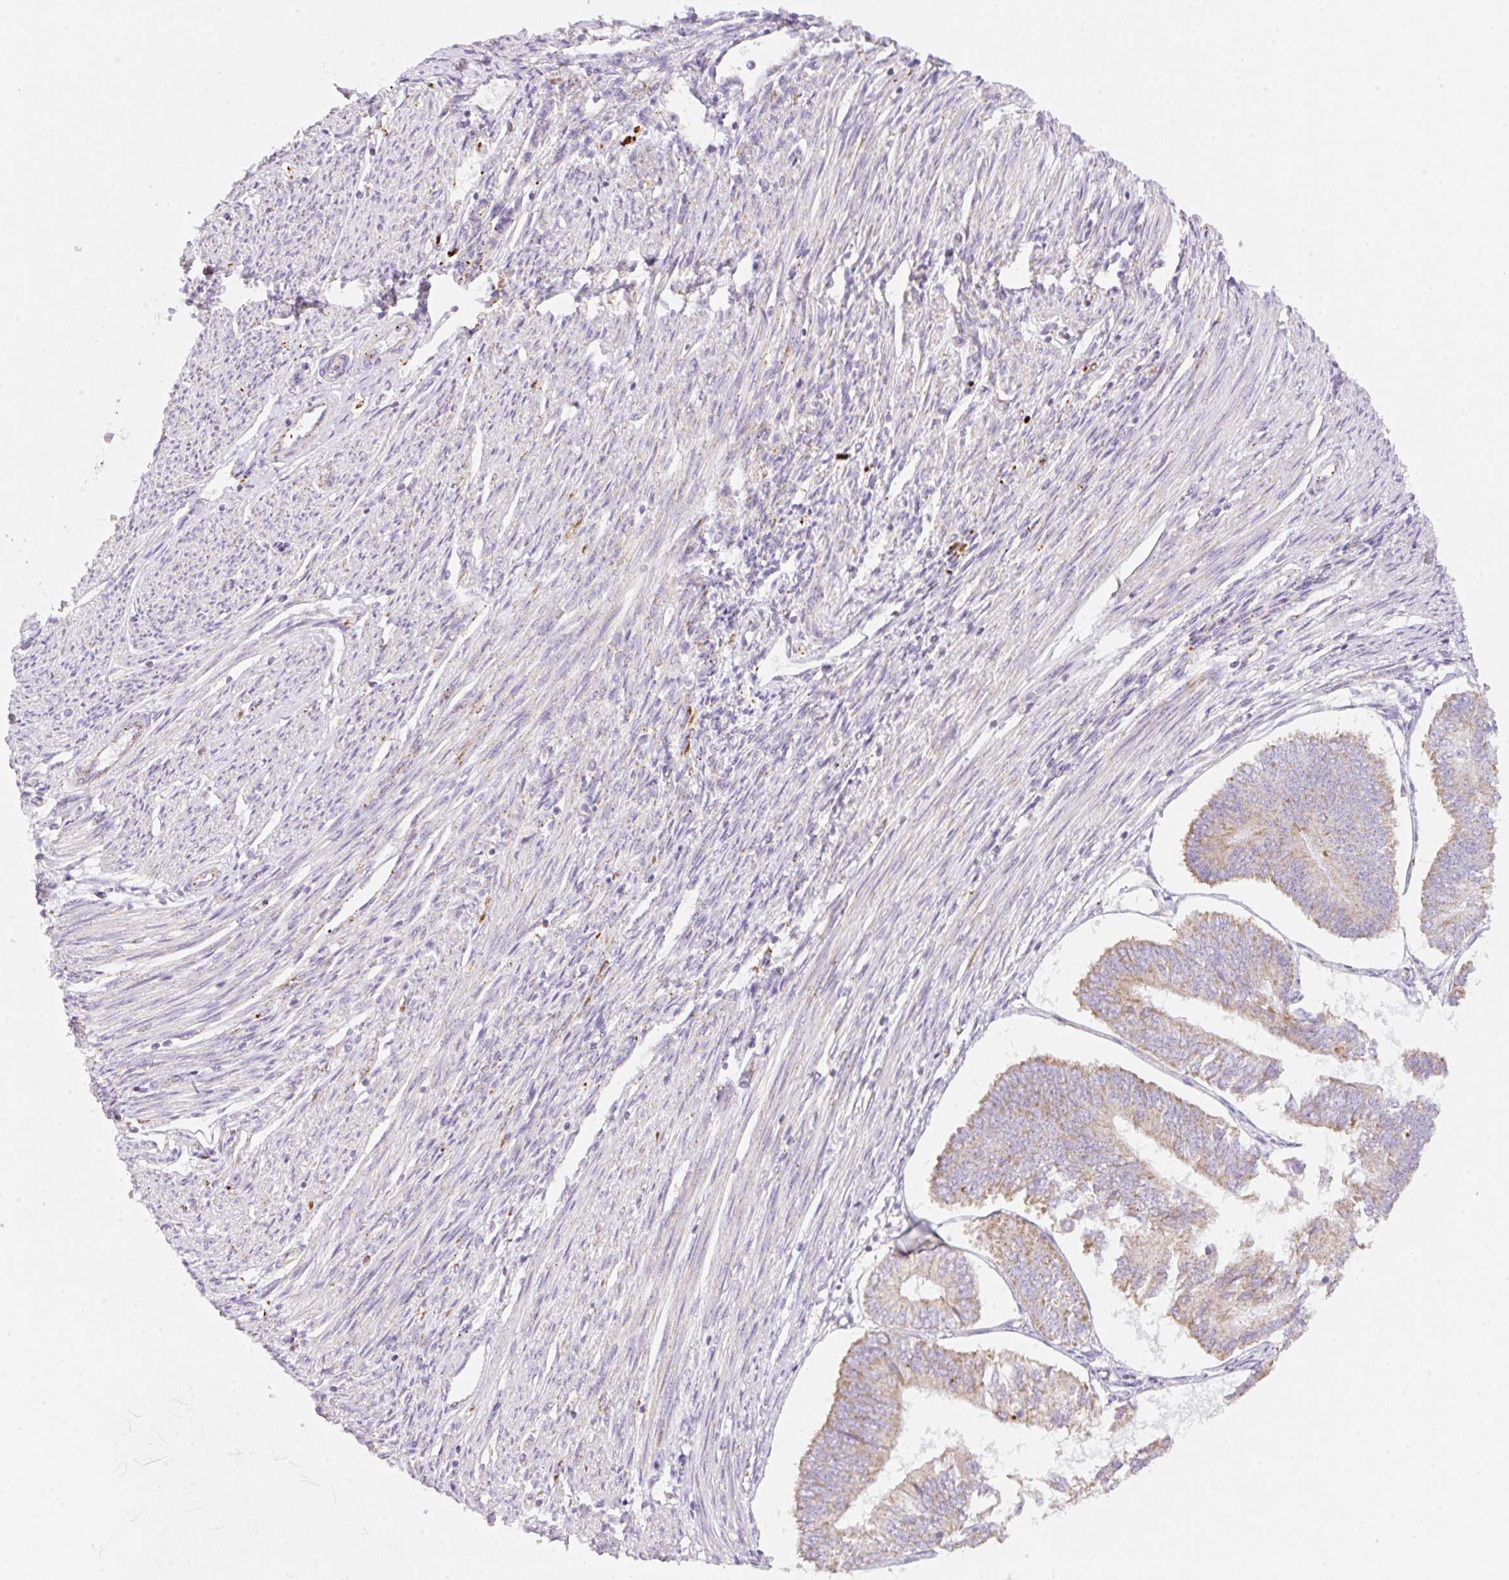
{"staining": {"intensity": "weak", "quantity": ">75%", "location": "cytoplasmic/membranous"}, "tissue": "endometrial cancer", "cell_type": "Tumor cells", "image_type": "cancer", "snomed": [{"axis": "morphology", "description": "Adenocarcinoma, NOS"}, {"axis": "topography", "description": "Endometrium"}], "caption": "IHC histopathology image of endometrial cancer stained for a protein (brown), which demonstrates low levels of weak cytoplasmic/membranous expression in about >75% of tumor cells.", "gene": "CLEC3A", "patient": {"sex": "female", "age": 58}}